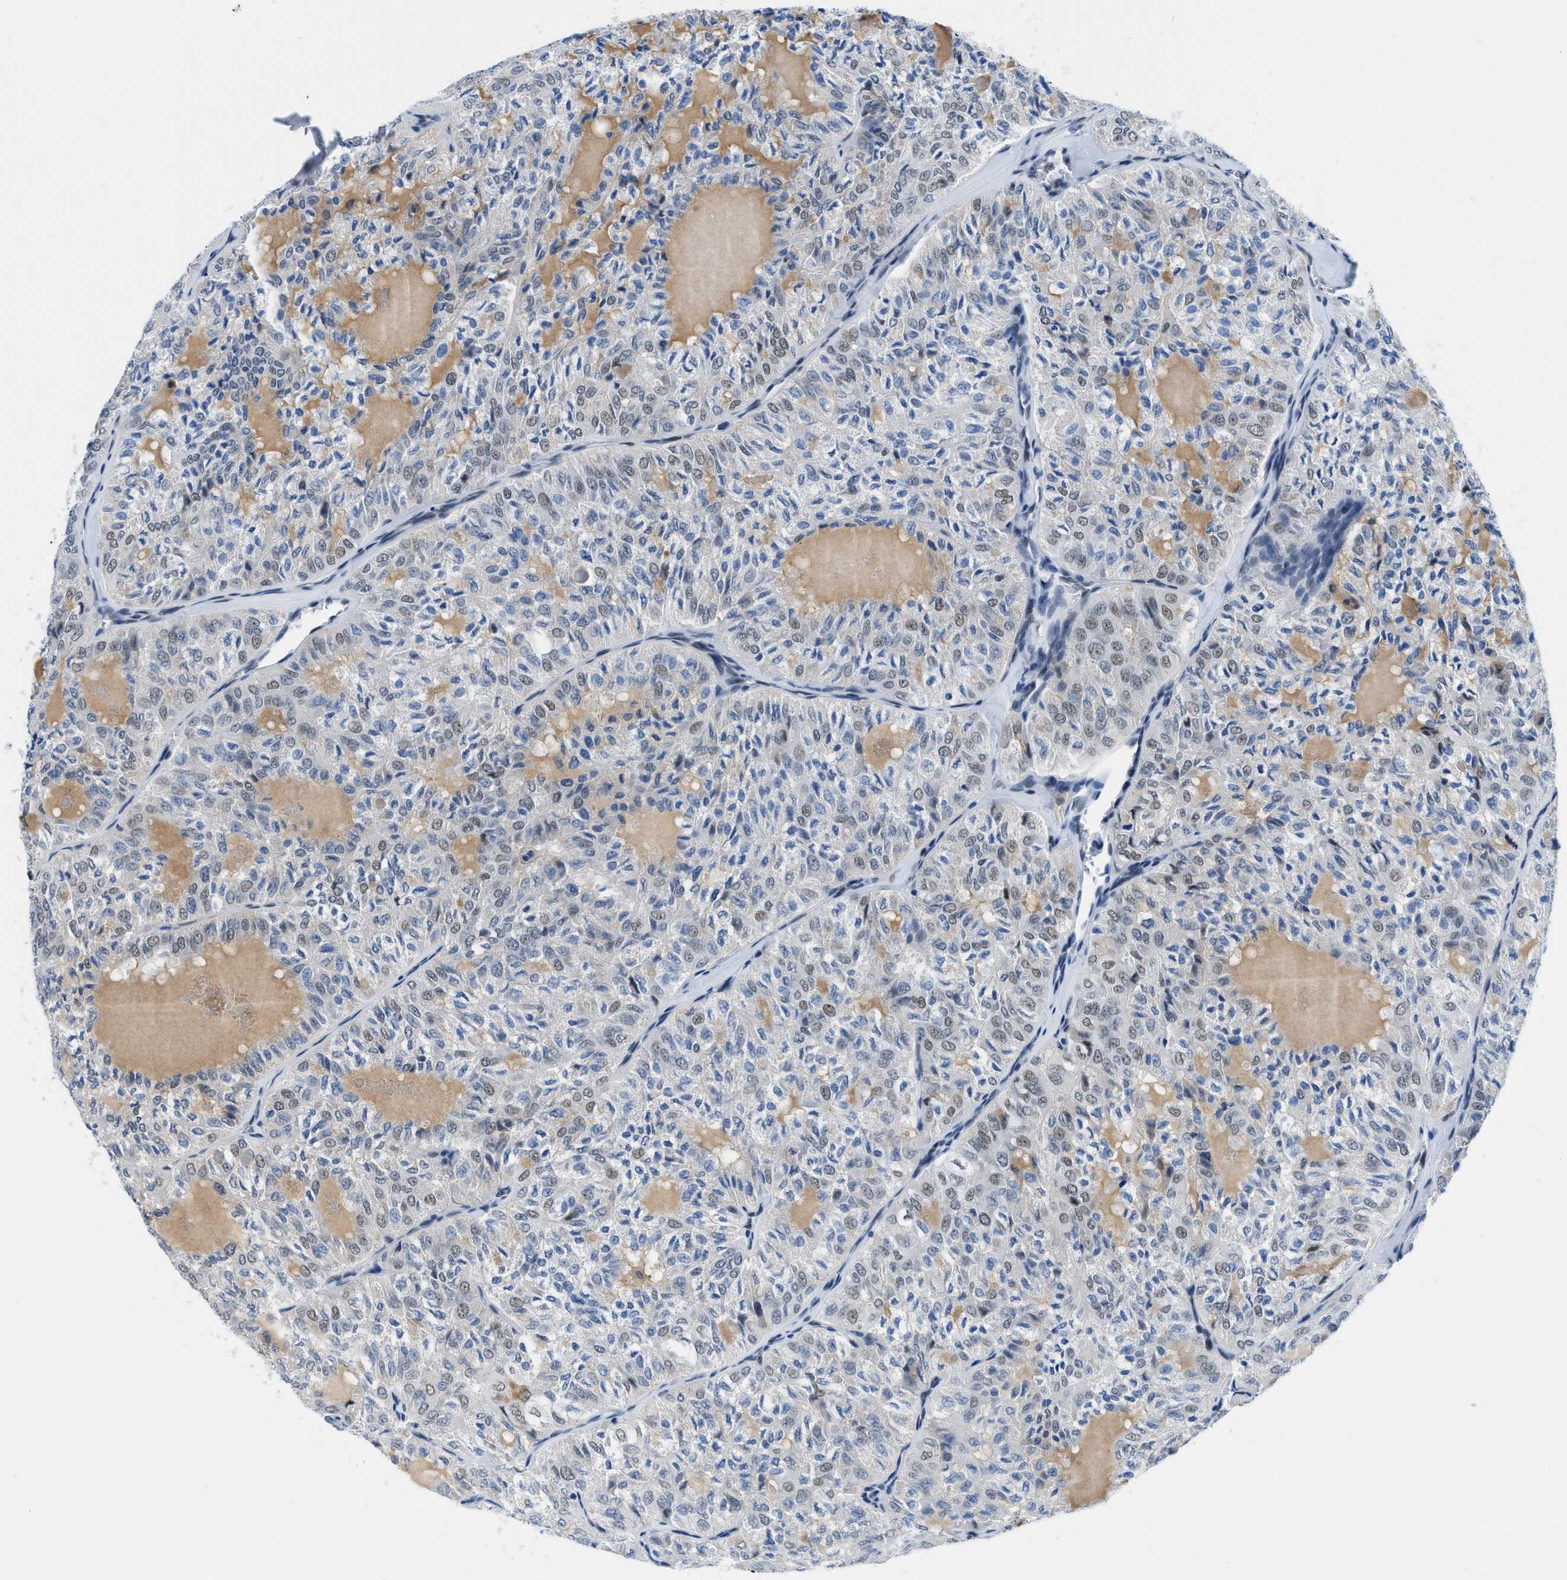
{"staining": {"intensity": "weak", "quantity": "<25%", "location": "nuclear"}, "tissue": "thyroid cancer", "cell_type": "Tumor cells", "image_type": "cancer", "snomed": [{"axis": "morphology", "description": "Follicular adenoma carcinoma, NOS"}, {"axis": "topography", "description": "Thyroid gland"}], "caption": "The histopathology image shows no significant staining in tumor cells of thyroid cancer (follicular adenoma carcinoma). The staining was performed using DAB to visualize the protein expression in brown, while the nuclei were stained in blue with hematoxylin (Magnification: 20x).", "gene": "SMARCAD1", "patient": {"sex": "male", "age": 75}}